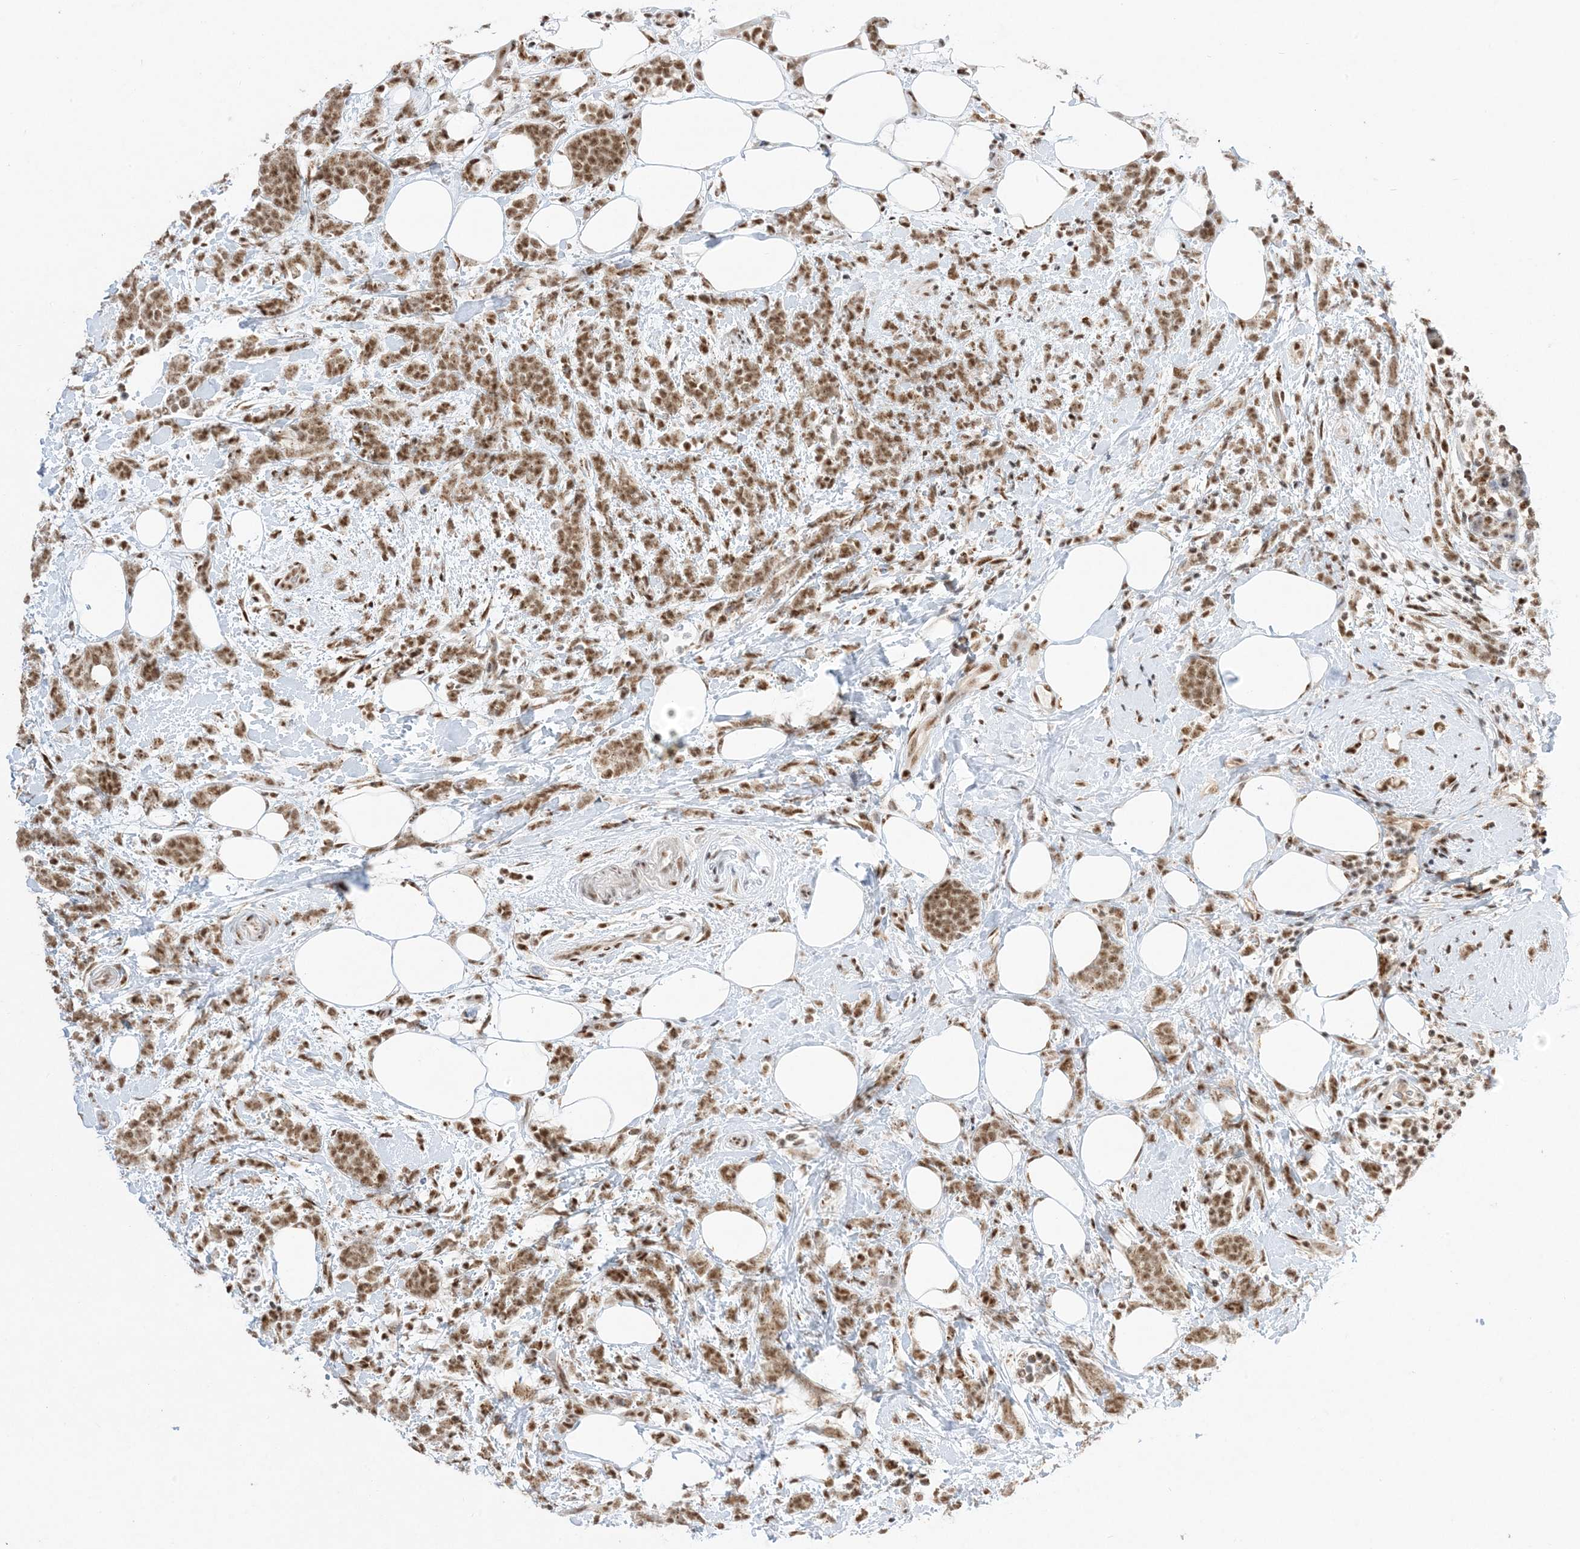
{"staining": {"intensity": "moderate", "quantity": ">75%", "location": "nuclear"}, "tissue": "breast cancer", "cell_type": "Tumor cells", "image_type": "cancer", "snomed": [{"axis": "morphology", "description": "Lobular carcinoma"}, {"axis": "topography", "description": "Breast"}], "caption": "About >75% of tumor cells in breast lobular carcinoma reveal moderate nuclear protein staining as visualized by brown immunohistochemical staining.", "gene": "SF3A3", "patient": {"sex": "female", "age": 58}}